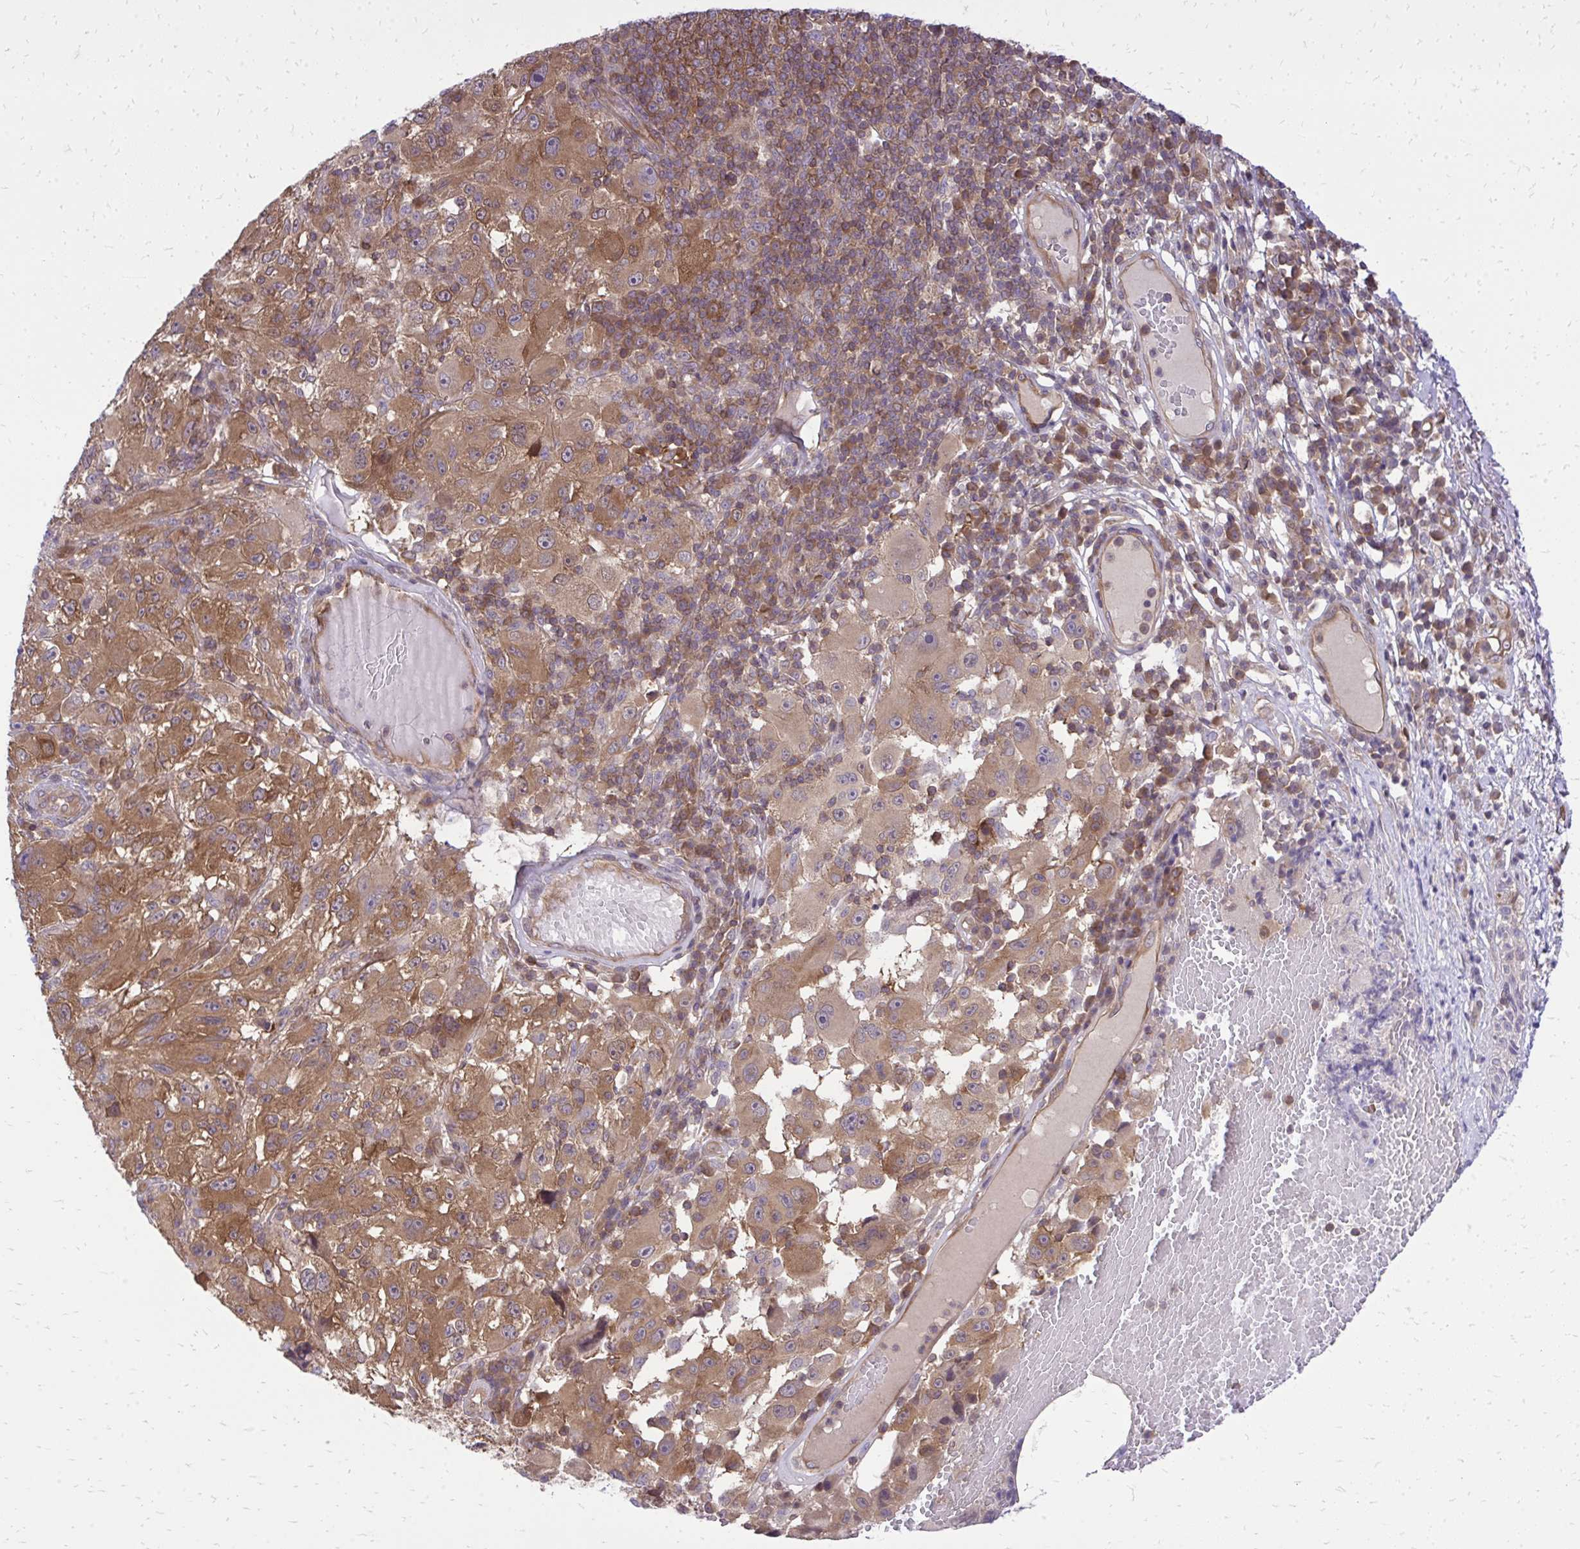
{"staining": {"intensity": "moderate", "quantity": ">75%", "location": "cytoplasmic/membranous"}, "tissue": "melanoma", "cell_type": "Tumor cells", "image_type": "cancer", "snomed": [{"axis": "morphology", "description": "Malignant melanoma, NOS"}, {"axis": "topography", "description": "Skin"}], "caption": "This histopathology image displays melanoma stained with immunohistochemistry to label a protein in brown. The cytoplasmic/membranous of tumor cells show moderate positivity for the protein. Nuclei are counter-stained blue.", "gene": "PPP5C", "patient": {"sex": "female", "age": 71}}